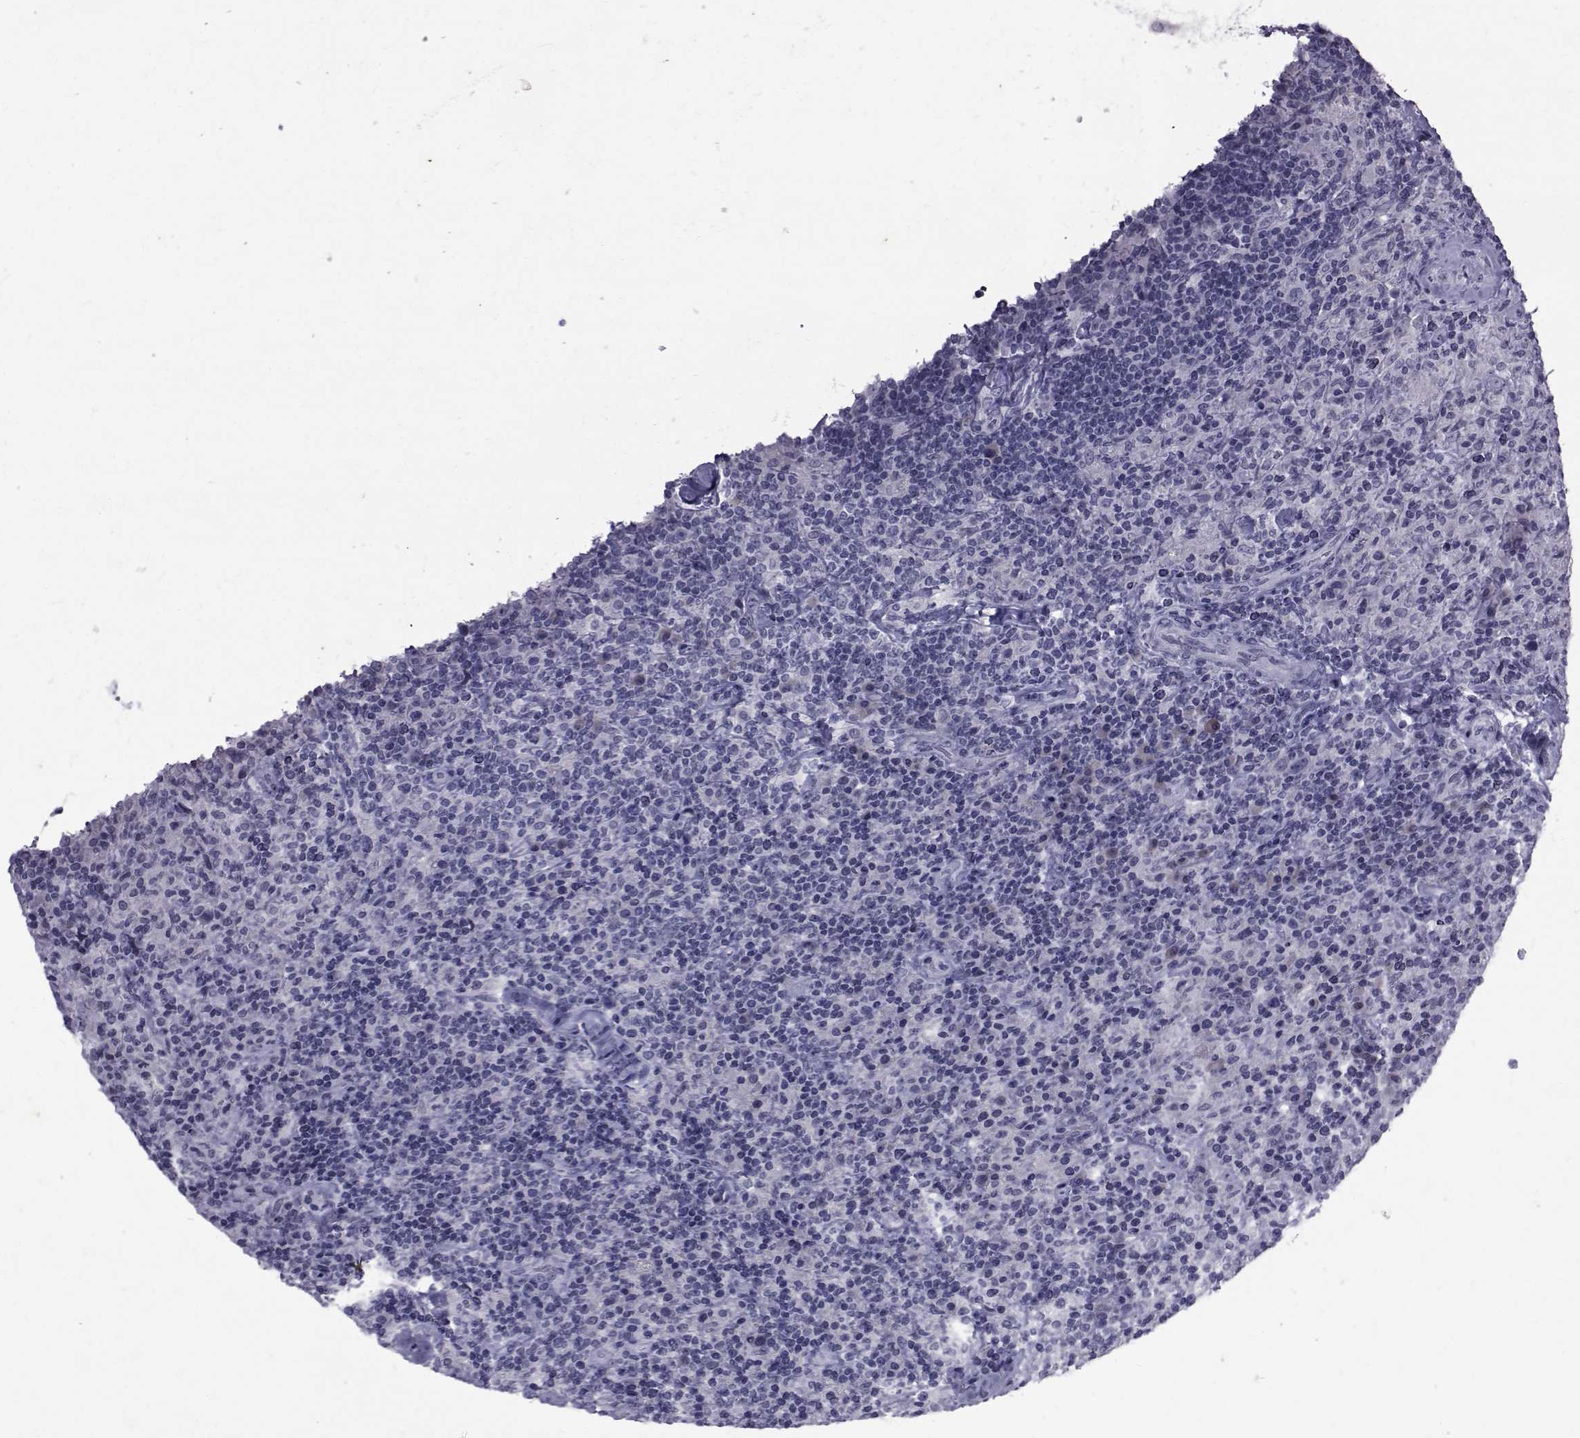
{"staining": {"intensity": "negative", "quantity": "none", "location": "none"}, "tissue": "lymphoma", "cell_type": "Tumor cells", "image_type": "cancer", "snomed": [{"axis": "morphology", "description": "Hodgkin's disease, NOS"}, {"axis": "topography", "description": "Lymph node"}], "caption": "The photomicrograph shows no significant staining in tumor cells of Hodgkin's disease.", "gene": "PAX2", "patient": {"sex": "male", "age": 70}}